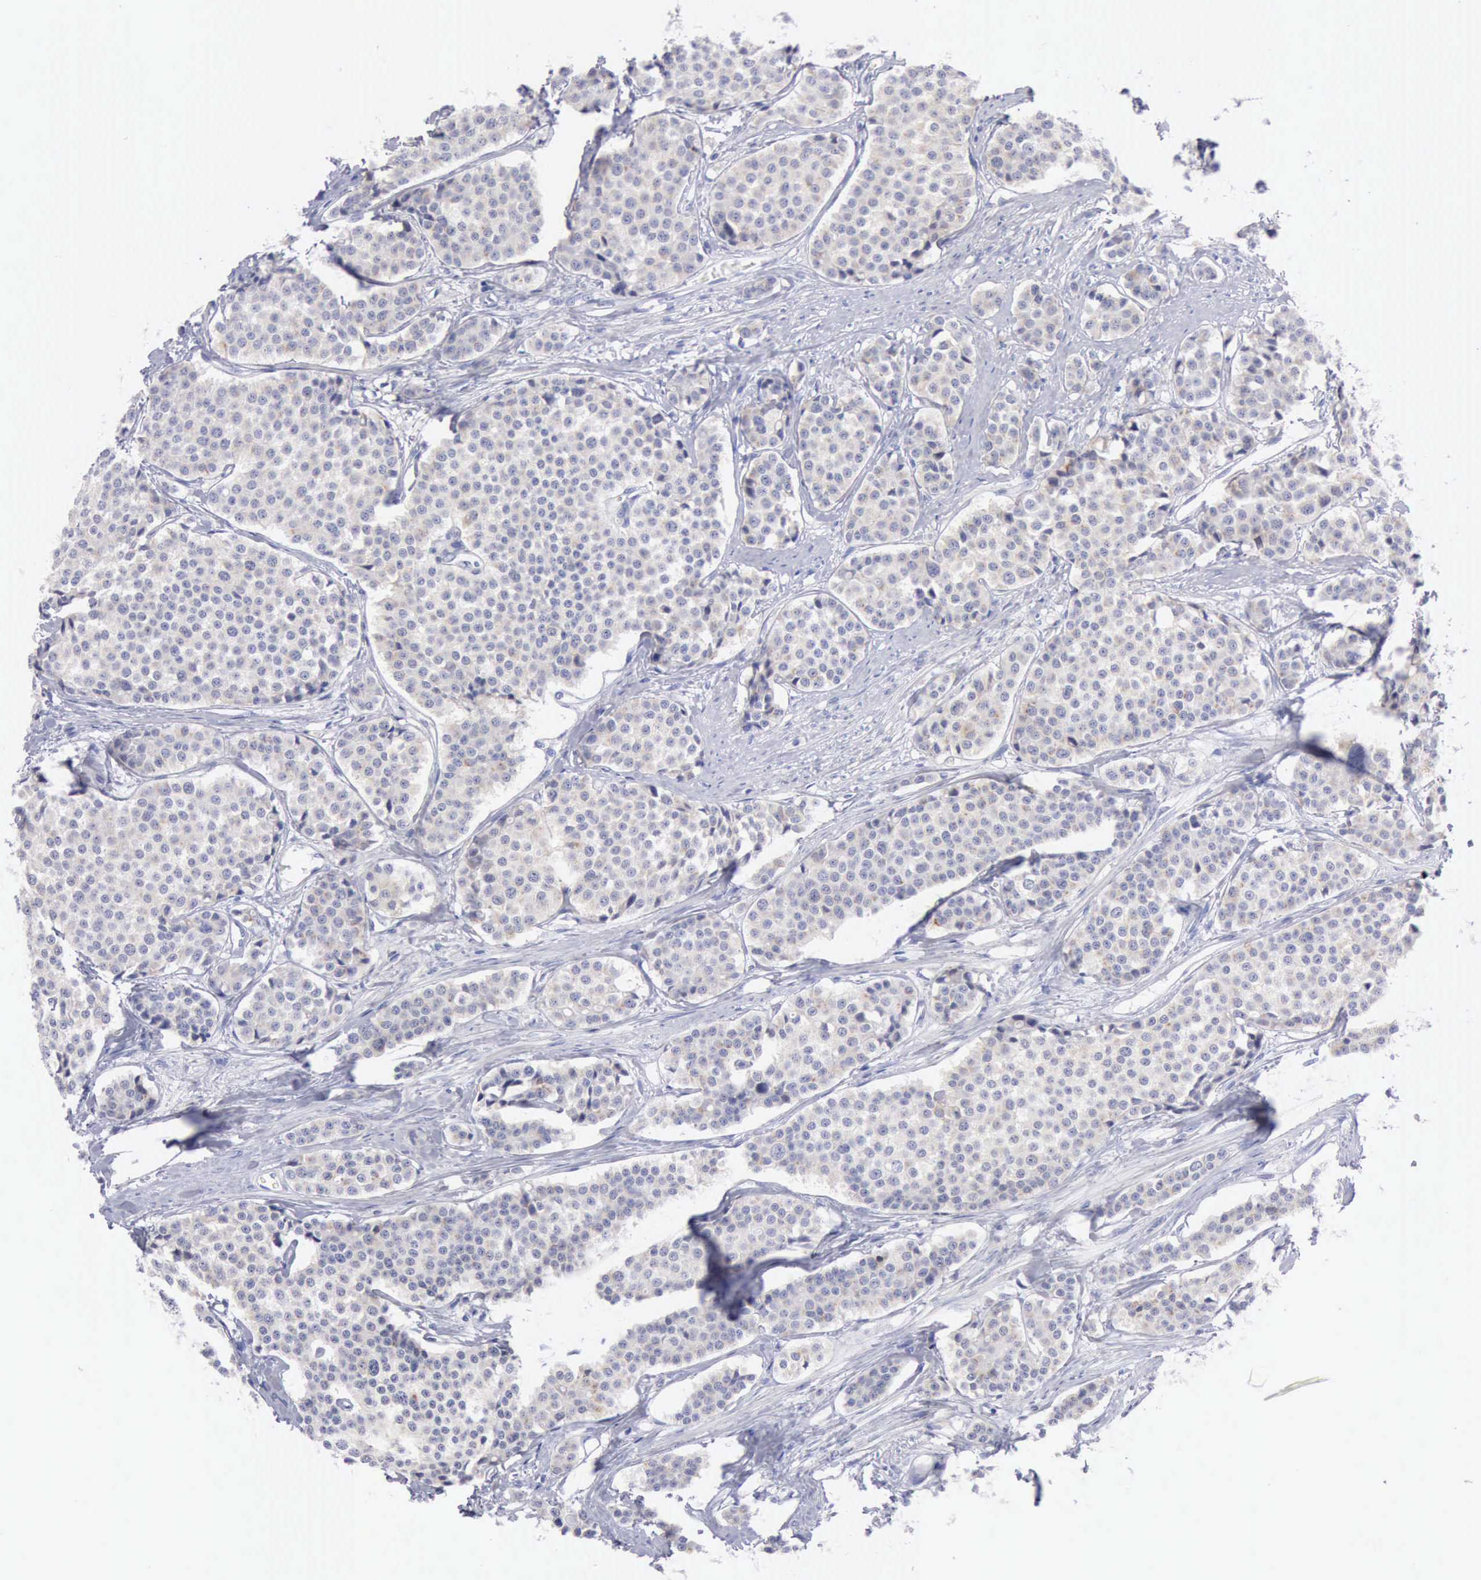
{"staining": {"intensity": "weak", "quantity": "<25%", "location": "cytoplasmic/membranous"}, "tissue": "carcinoid", "cell_type": "Tumor cells", "image_type": "cancer", "snomed": [{"axis": "morphology", "description": "Carcinoid, malignant, NOS"}, {"axis": "topography", "description": "Small intestine"}], "caption": "Photomicrograph shows no protein staining in tumor cells of carcinoid tissue.", "gene": "ANGEL1", "patient": {"sex": "male", "age": 60}}